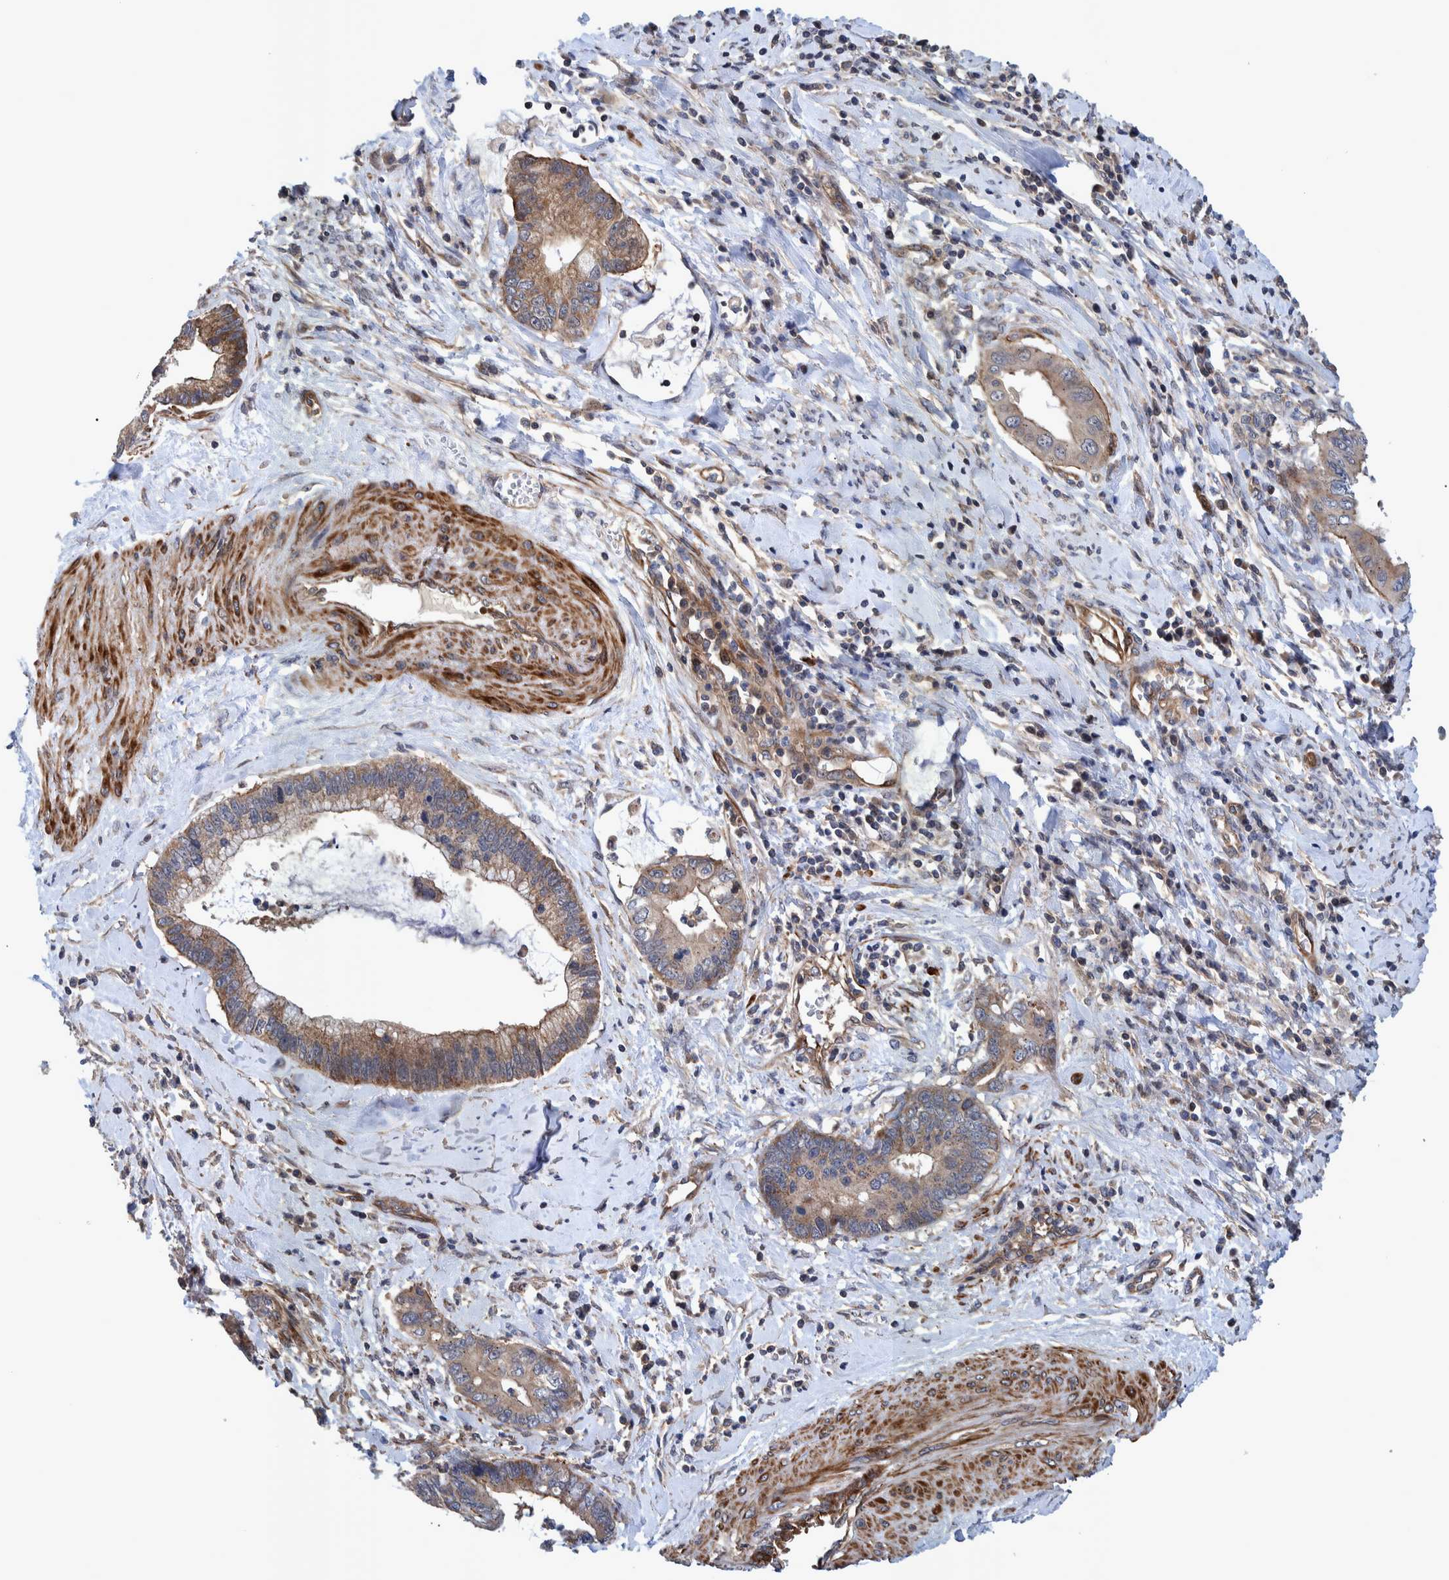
{"staining": {"intensity": "moderate", "quantity": ">75%", "location": "cytoplasmic/membranous"}, "tissue": "cervical cancer", "cell_type": "Tumor cells", "image_type": "cancer", "snomed": [{"axis": "morphology", "description": "Adenocarcinoma, NOS"}, {"axis": "topography", "description": "Cervix"}], "caption": "This is a photomicrograph of IHC staining of cervical cancer, which shows moderate staining in the cytoplasmic/membranous of tumor cells.", "gene": "GRPEL2", "patient": {"sex": "female", "age": 44}}